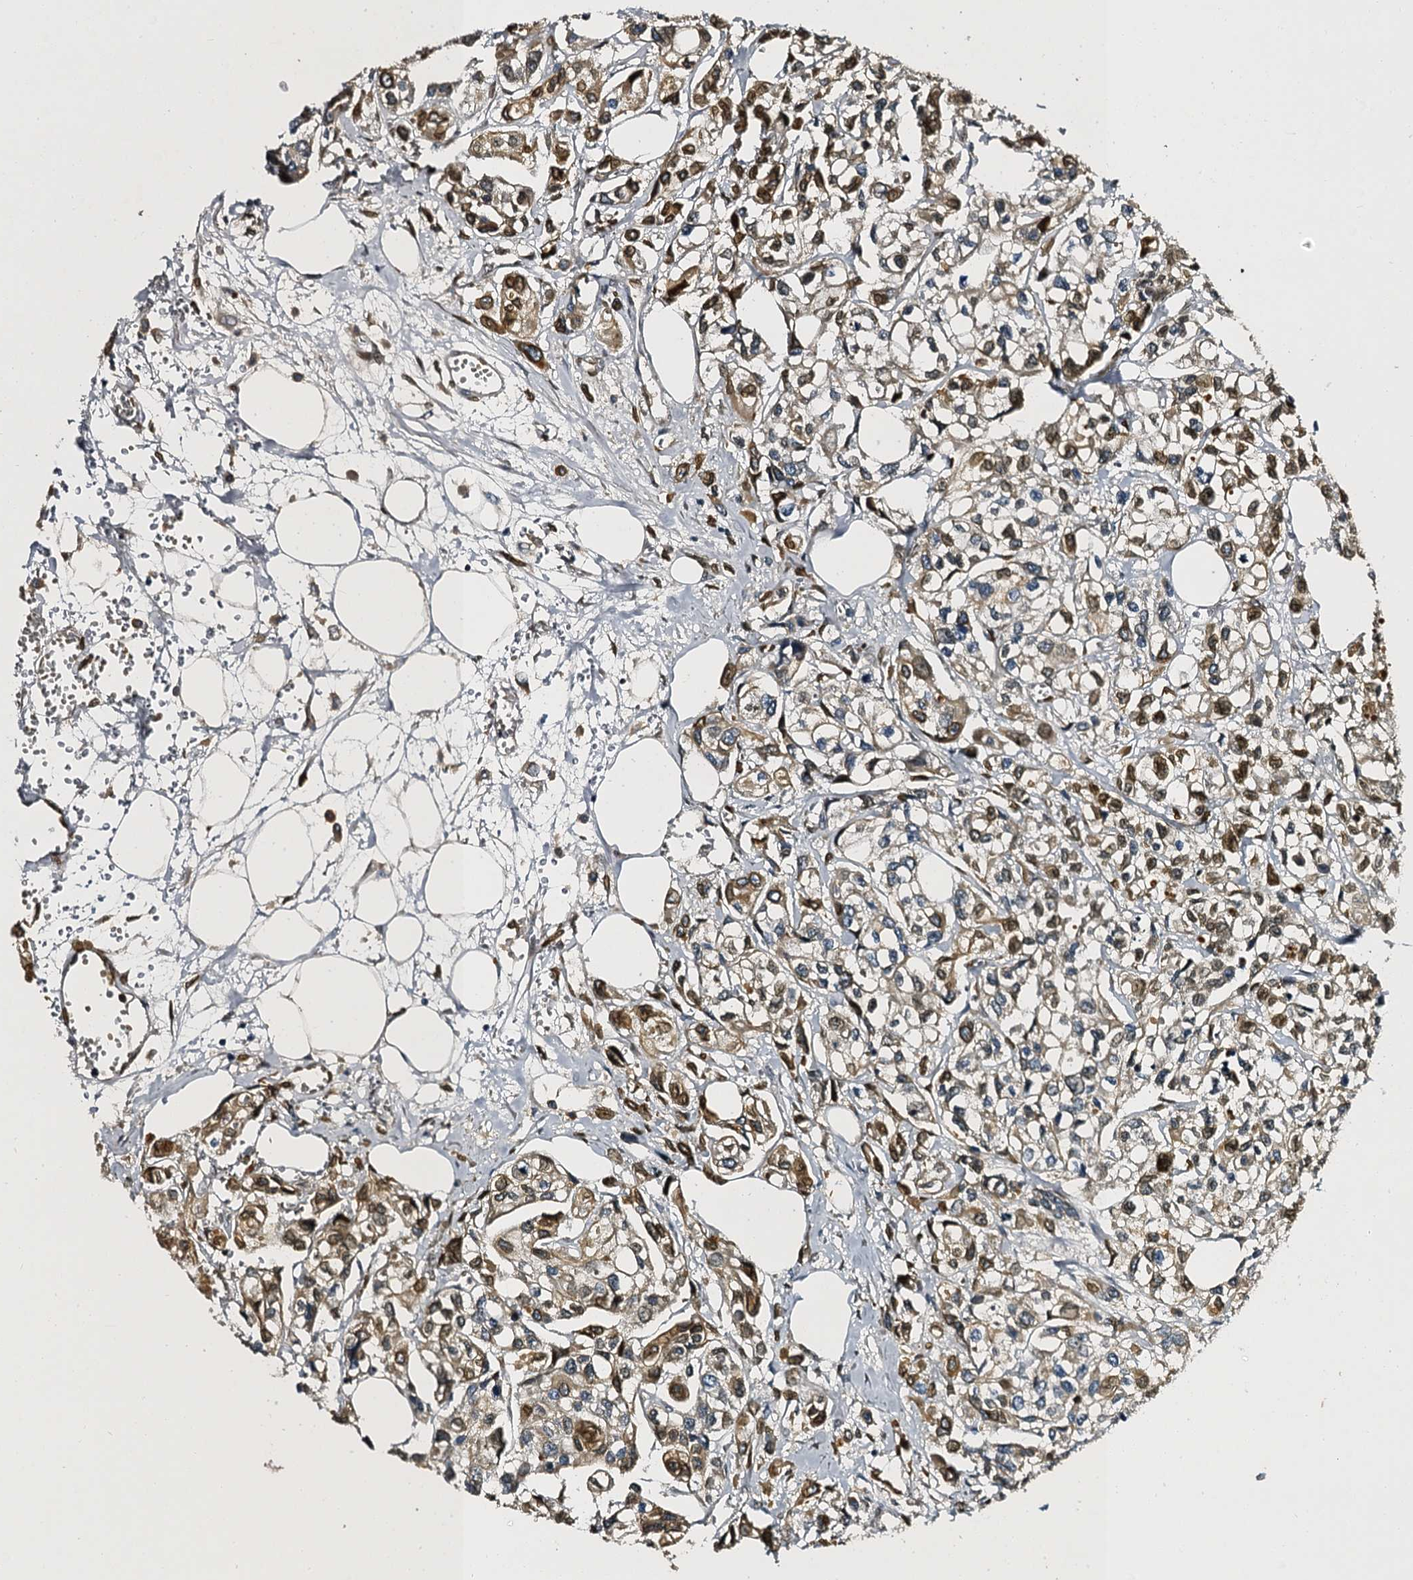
{"staining": {"intensity": "moderate", "quantity": ">75%", "location": "cytoplasmic/membranous,nuclear"}, "tissue": "urothelial cancer", "cell_type": "Tumor cells", "image_type": "cancer", "snomed": [{"axis": "morphology", "description": "Urothelial carcinoma, High grade"}, {"axis": "topography", "description": "Urinary bladder"}], "caption": "There is medium levels of moderate cytoplasmic/membranous and nuclear positivity in tumor cells of urothelial carcinoma (high-grade), as demonstrated by immunohistochemical staining (brown color).", "gene": "SLC11A2", "patient": {"sex": "male", "age": 67}}